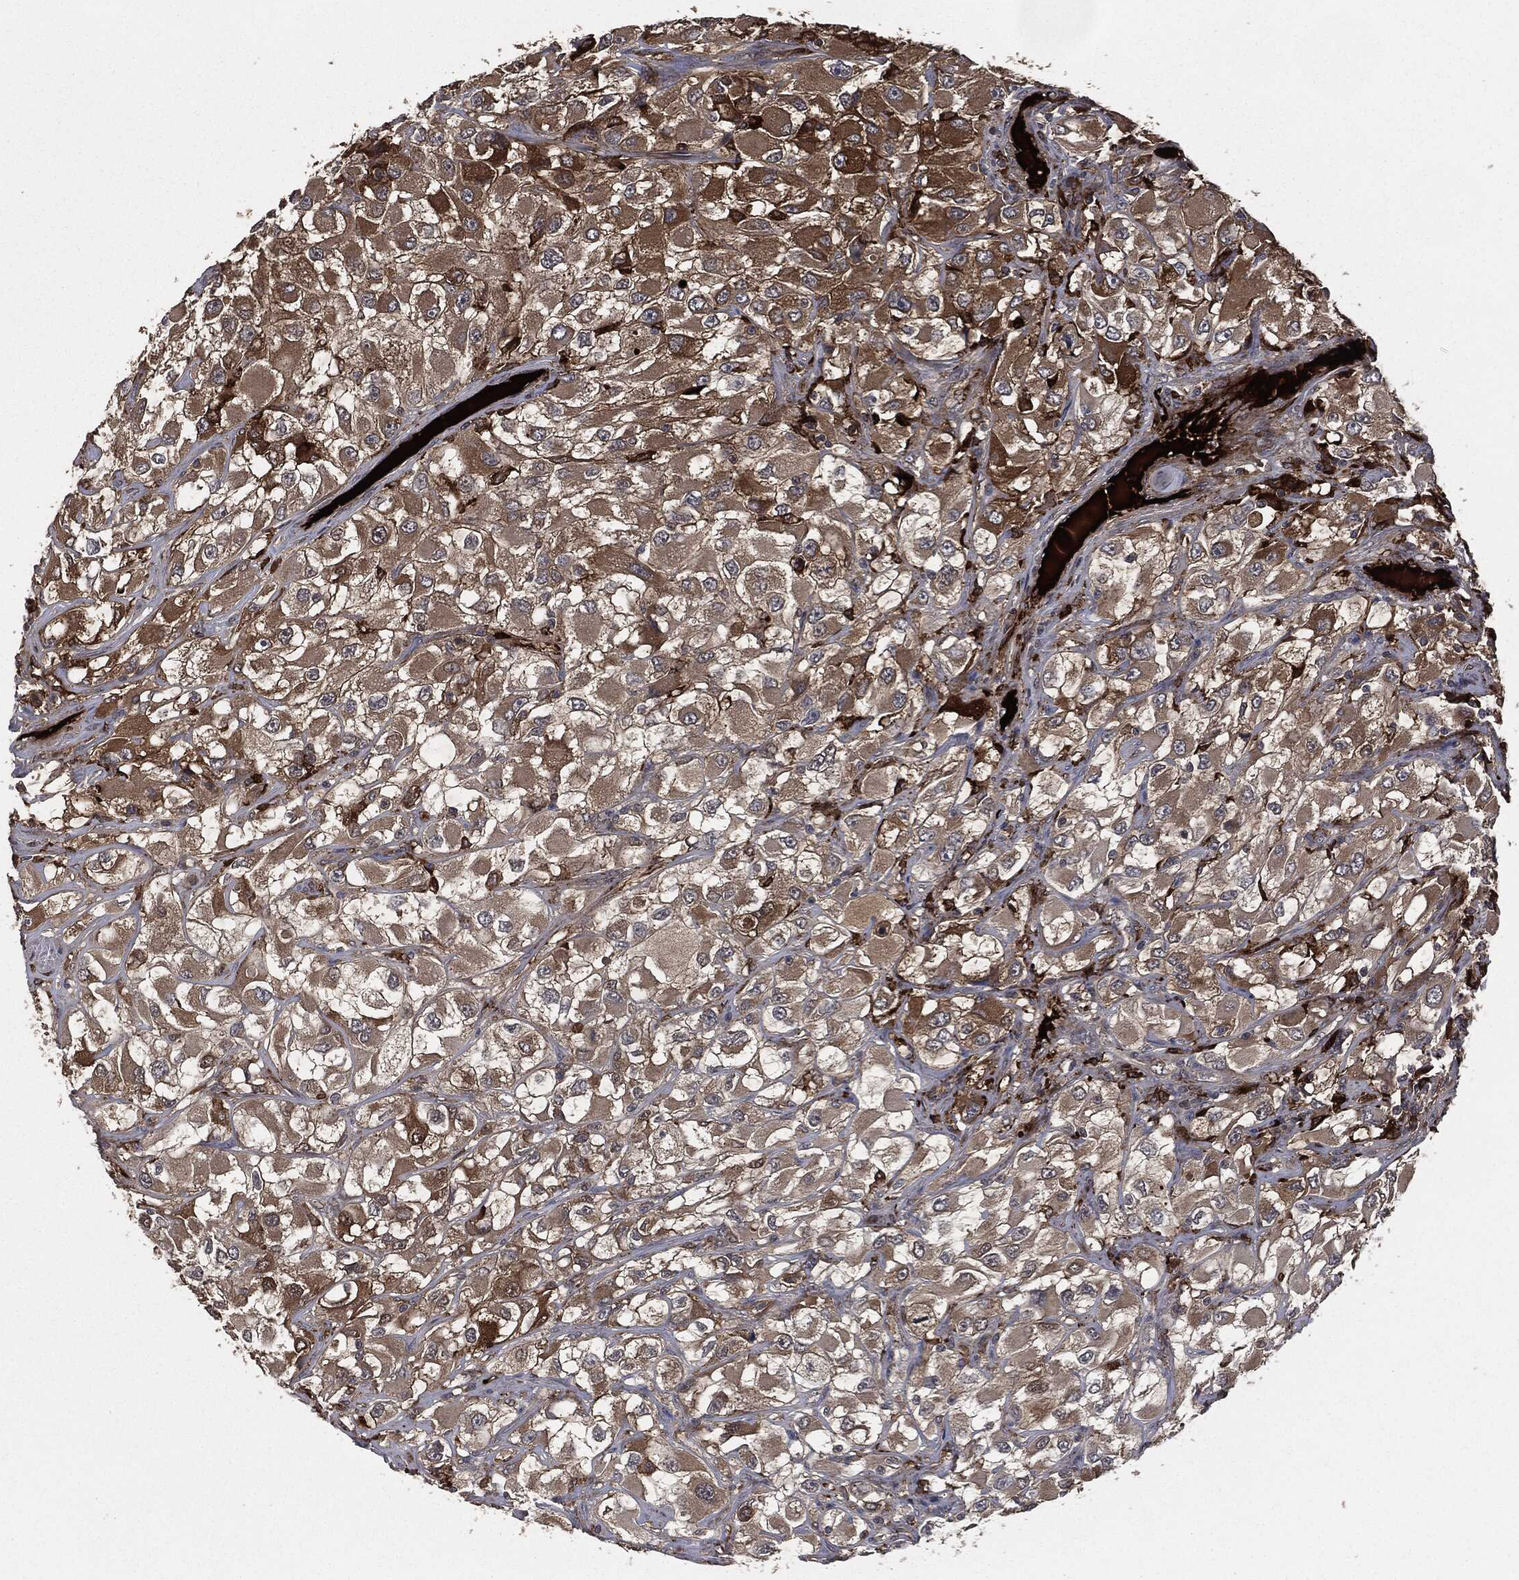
{"staining": {"intensity": "strong", "quantity": ">75%", "location": "cytoplasmic/membranous"}, "tissue": "renal cancer", "cell_type": "Tumor cells", "image_type": "cancer", "snomed": [{"axis": "morphology", "description": "Adenocarcinoma, NOS"}, {"axis": "topography", "description": "Kidney"}], "caption": "A brown stain labels strong cytoplasmic/membranous expression of a protein in human renal adenocarcinoma tumor cells.", "gene": "CRABP2", "patient": {"sex": "female", "age": 52}}